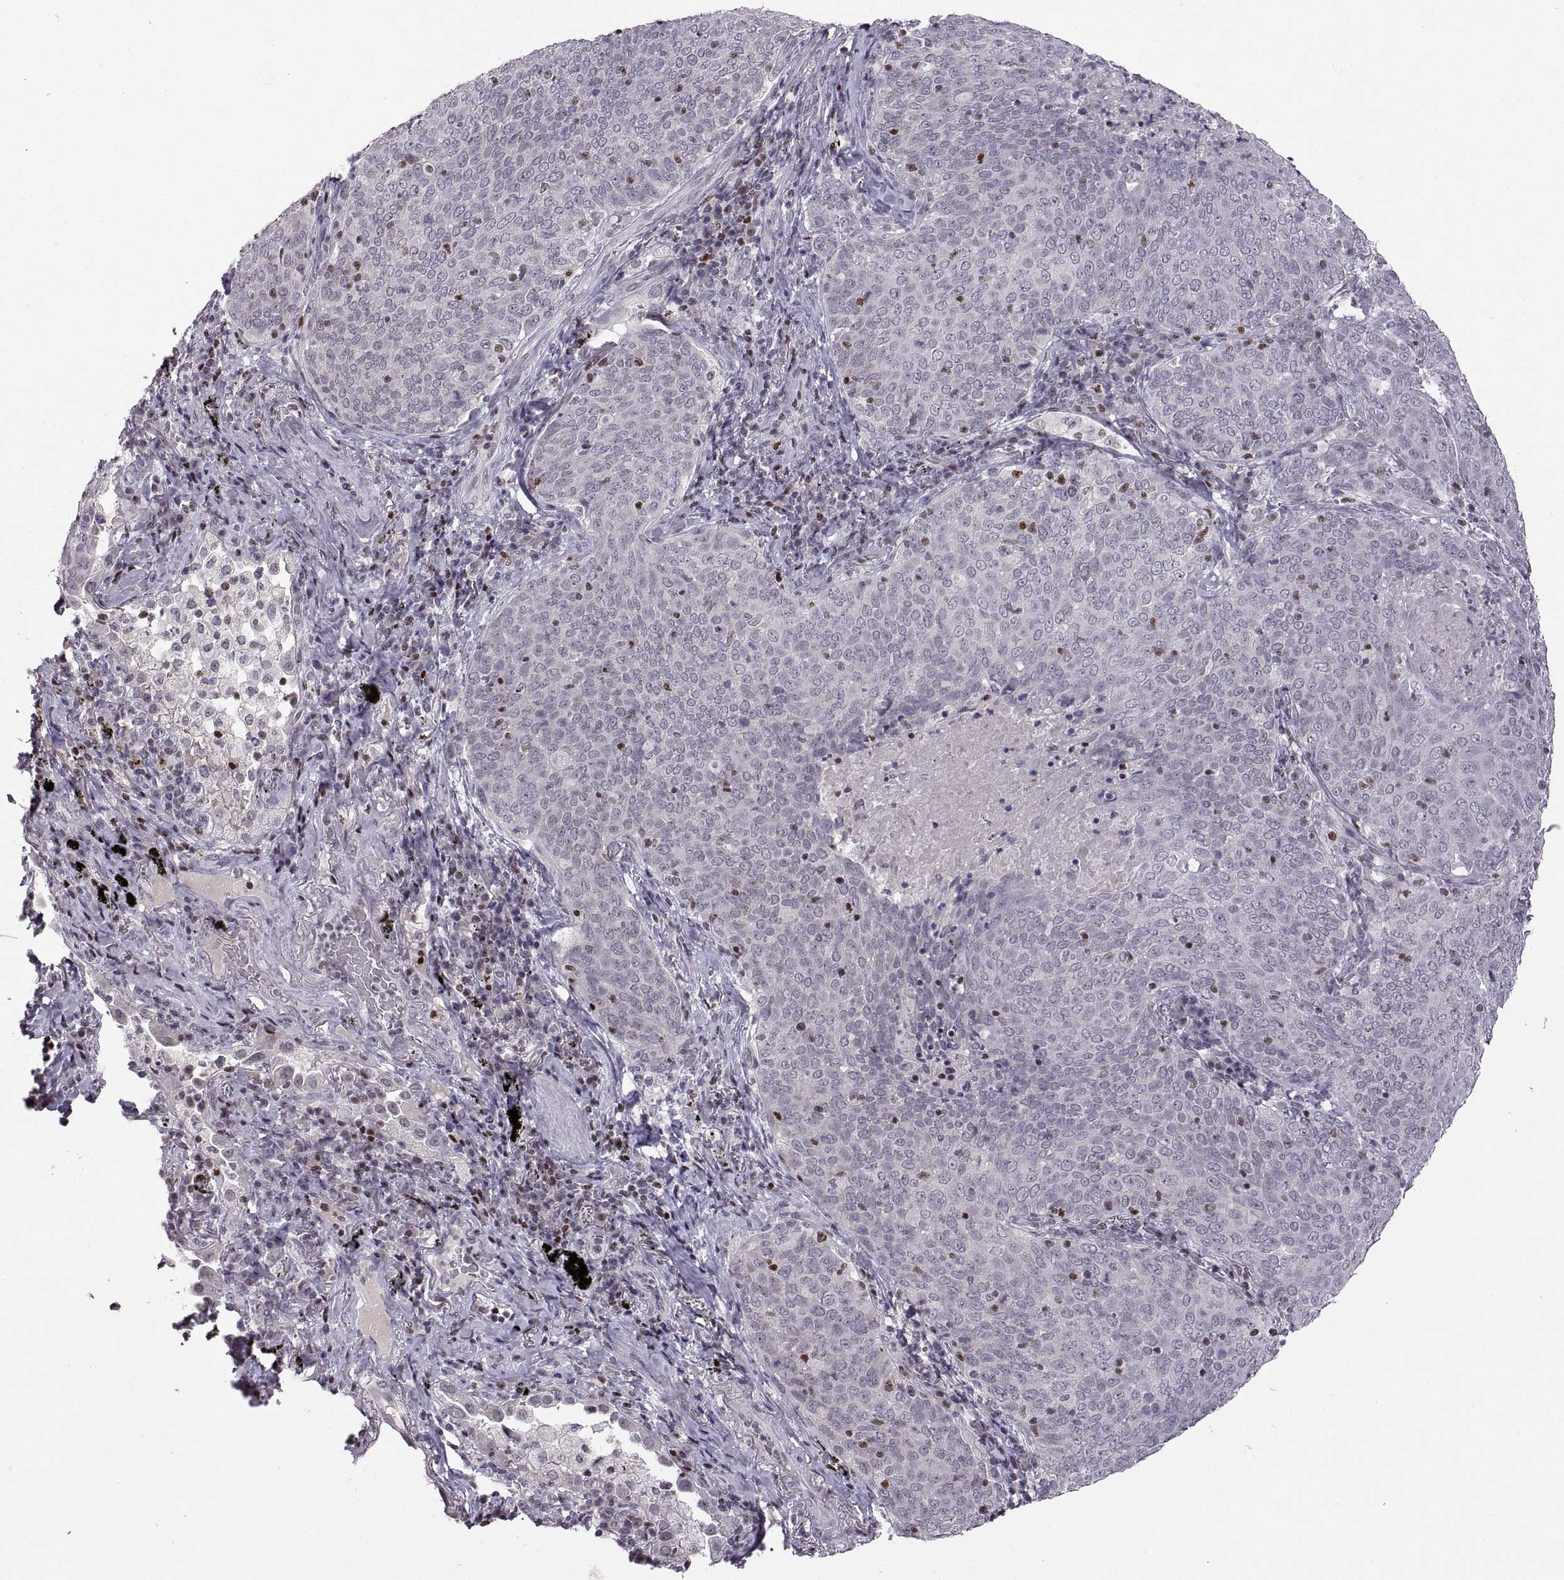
{"staining": {"intensity": "negative", "quantity": "none", "location": "none"}, "tissue": "lung cancer", "cell_type": "Tumor cells", "image_type": "cancer", "snomed": [{"axis": "morphology", "description": "Squamous cell carcinoma, NOS"}, {"axis": "topography", "description": "Lung"}], "caption": "DAB immunohistochemical staining of lung cancer exhibits no significant staining in tumor cells.", "gene": "NEK2", "patient": {"sex": "male", "age": 82}}